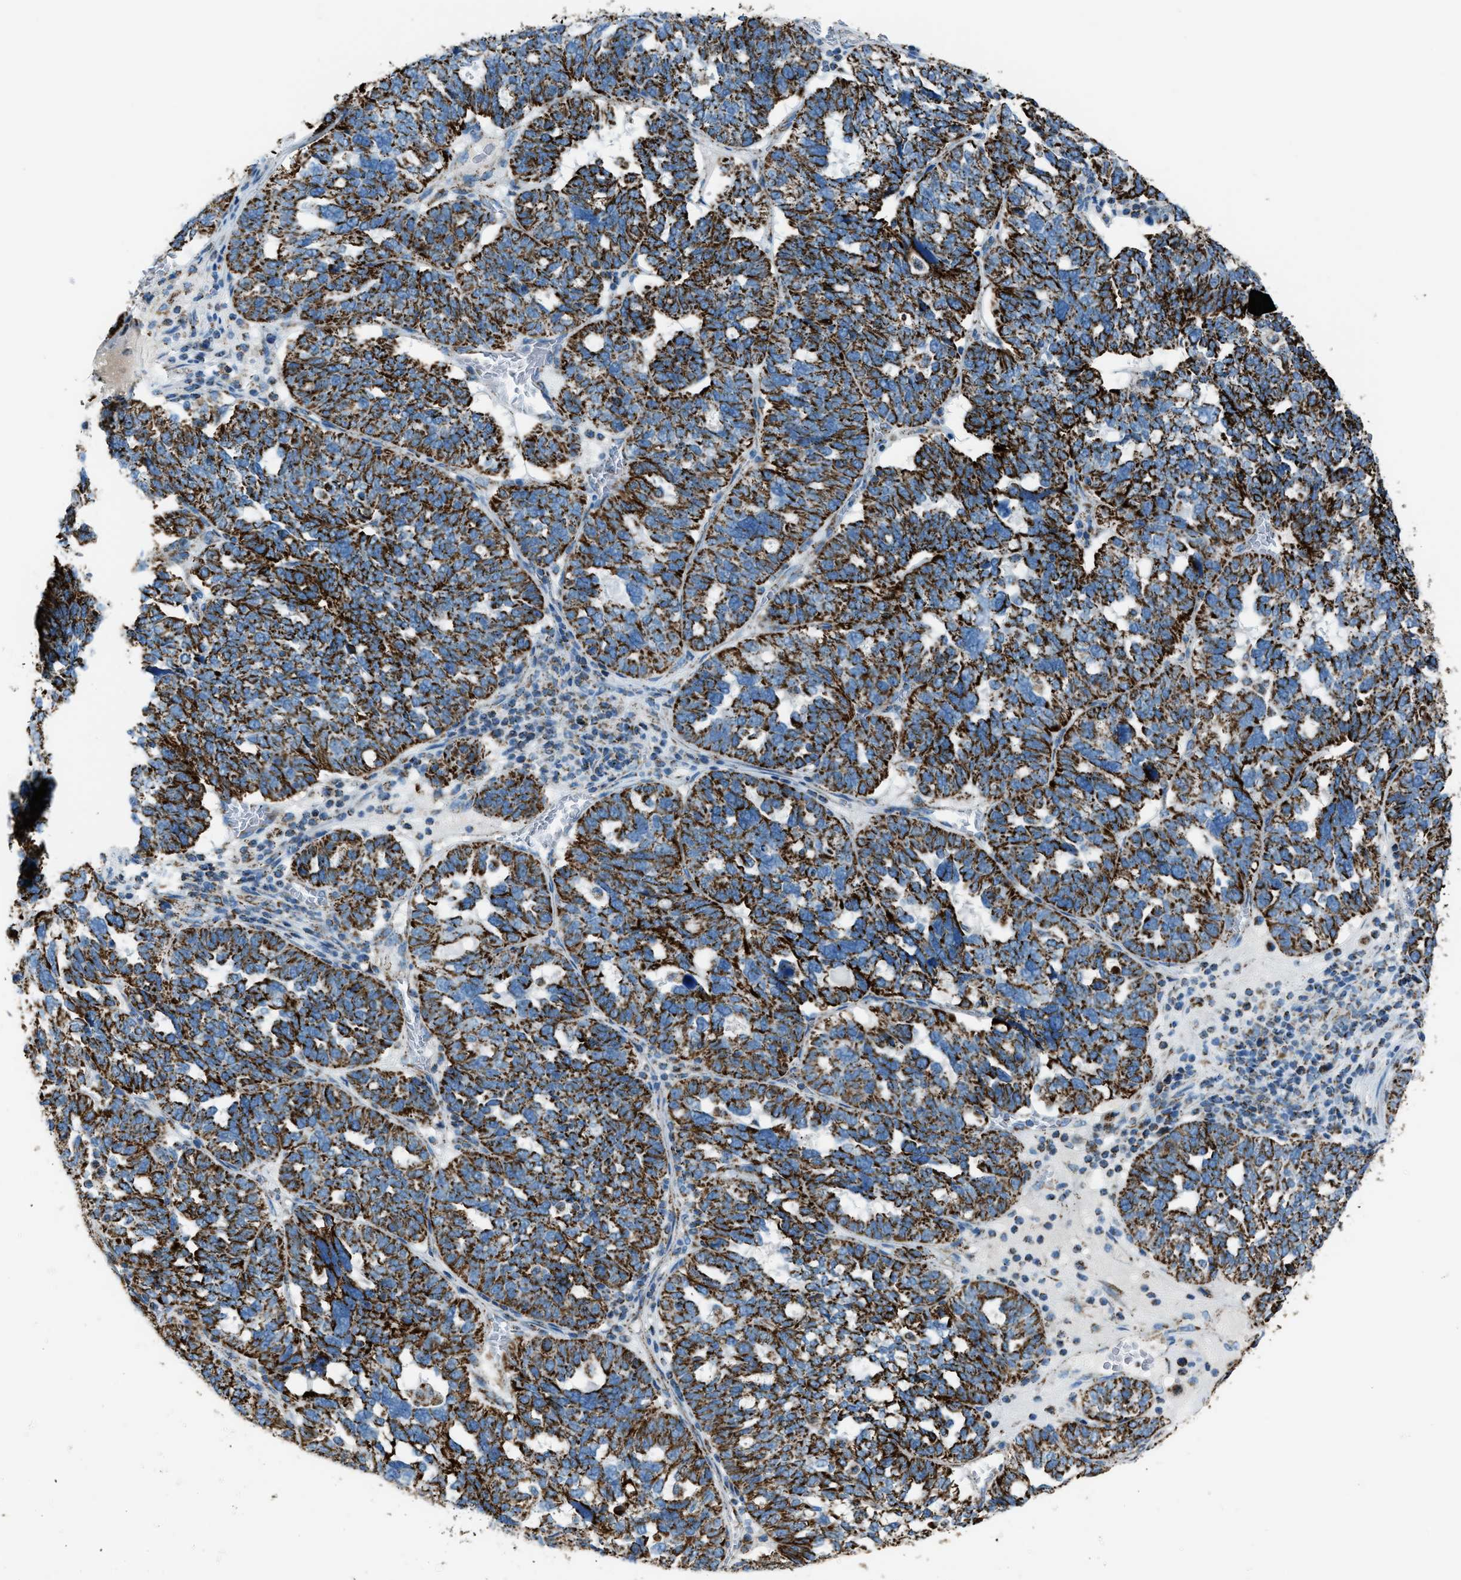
{"staining": {"intensity": "strong", "quantity": ">75%", "location": "cytoplasmic/membranous"}, "tissue": "ovarian cancer", "cell_type": "Tumor cells", "image_type": "cancer", "snomed": [{"axis": "morphology", "description": "Cystadenocarcinoma, serous, NOS"}, {"axis": "topography", "description": "Ovary"}], "caption": "Serous cystadenocarcinoma (ovarian) tissue reveals strong cytoplasmic/membranous positivity in approximately >75% of tumor cells", "gene": "MDH2", "patient": {"sex": "female", "age": 59}}